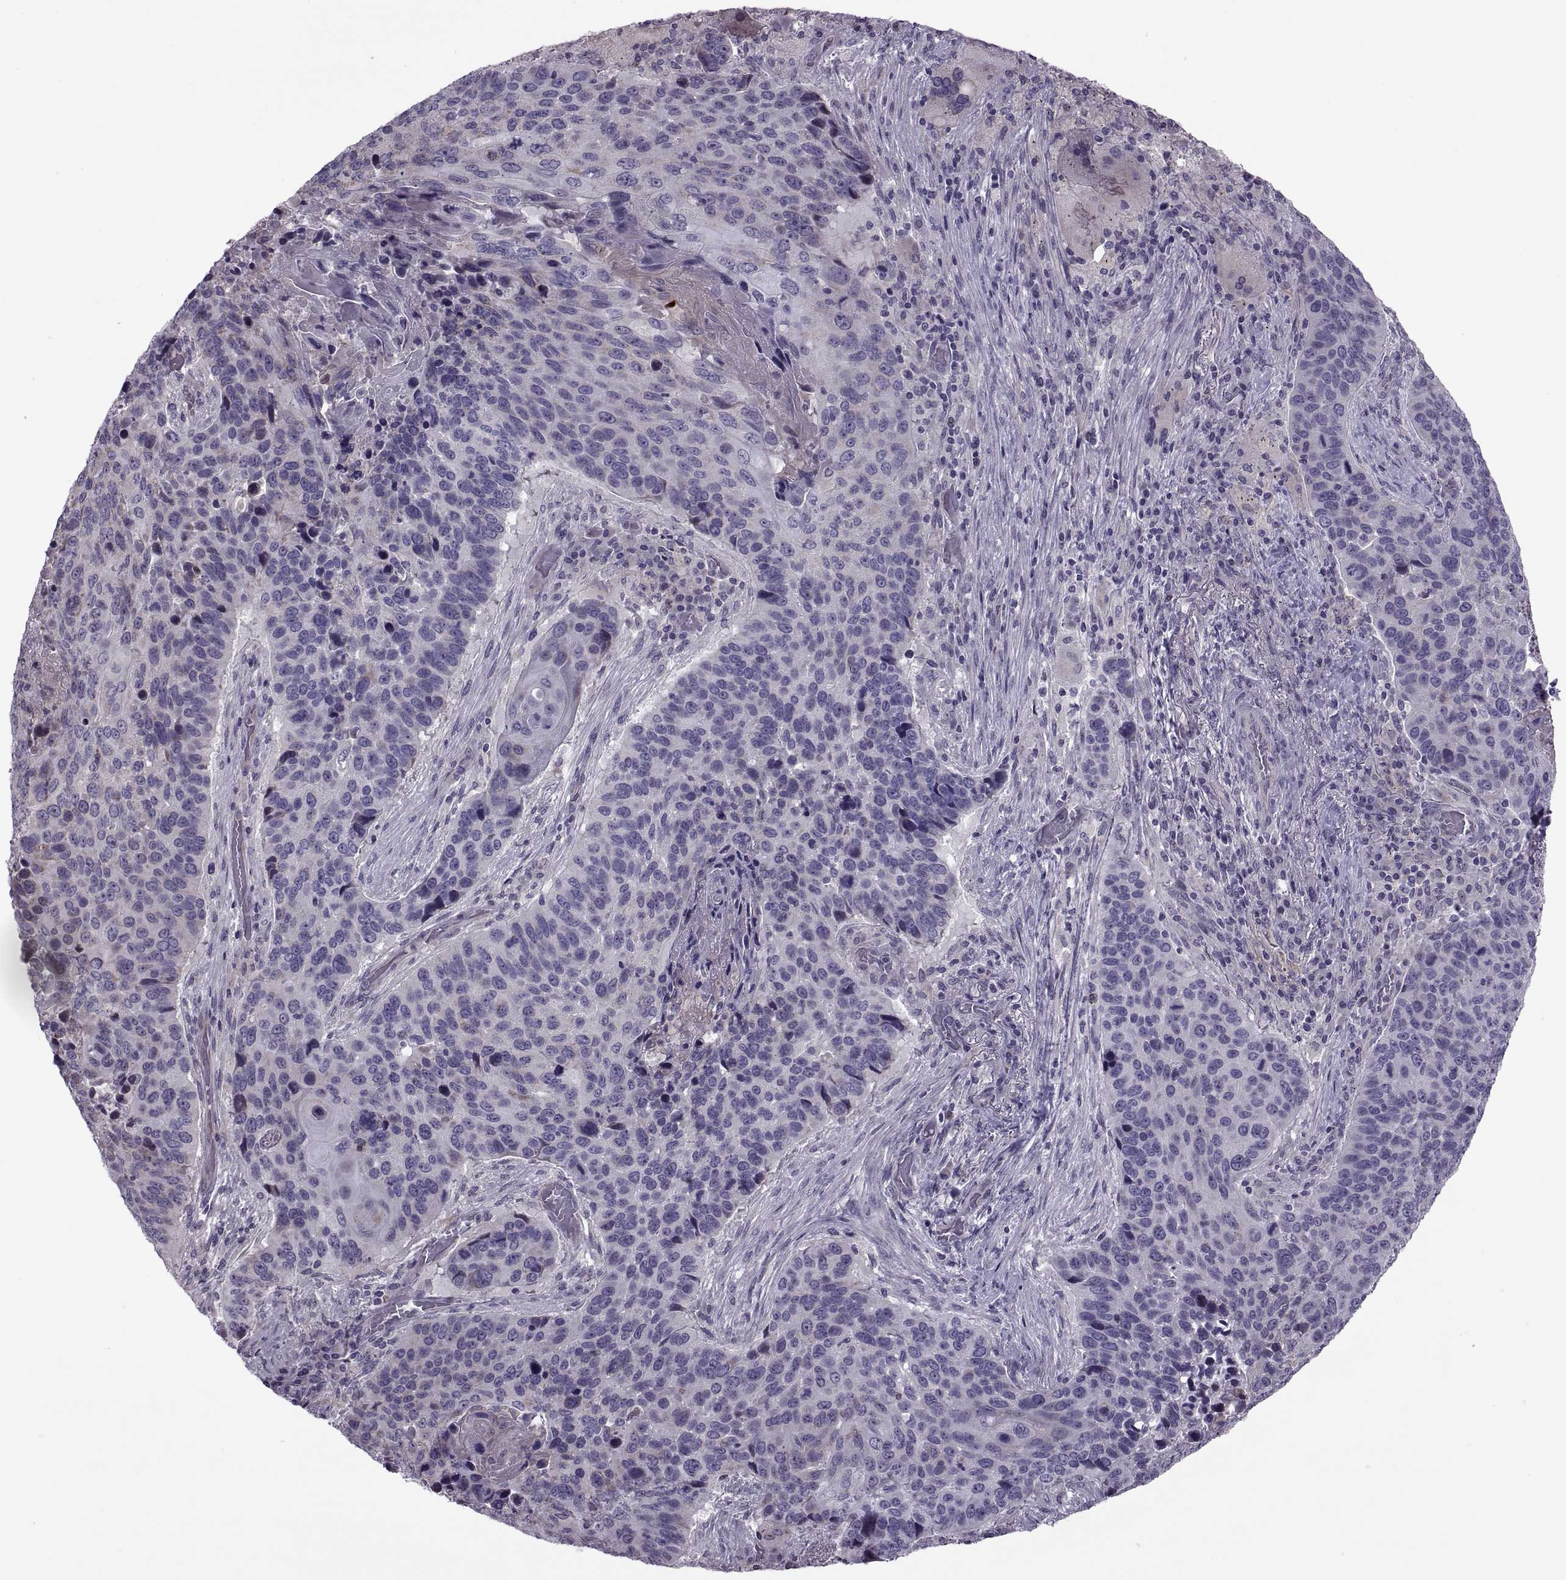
{"staining": {"intensity": "negative", "quantity": "none", "location": "none"}, "tissue": "lung cancer", "cell_type": "Tumor cells", "image_type": "cancer", "snomed": [{"axis": "morphology", "description": "Squamous cell carcinoma, NOS"}, {"axis": "topography", "description": "Lung"}], "caption": "Tumor cells are negative for protein expression in human lung cancer. (DAB immunohistochemistry visualized using brightfield microscopy, high magnification).", "gene": "ODF3", "patient": {"sex": "male", "age": 68}}